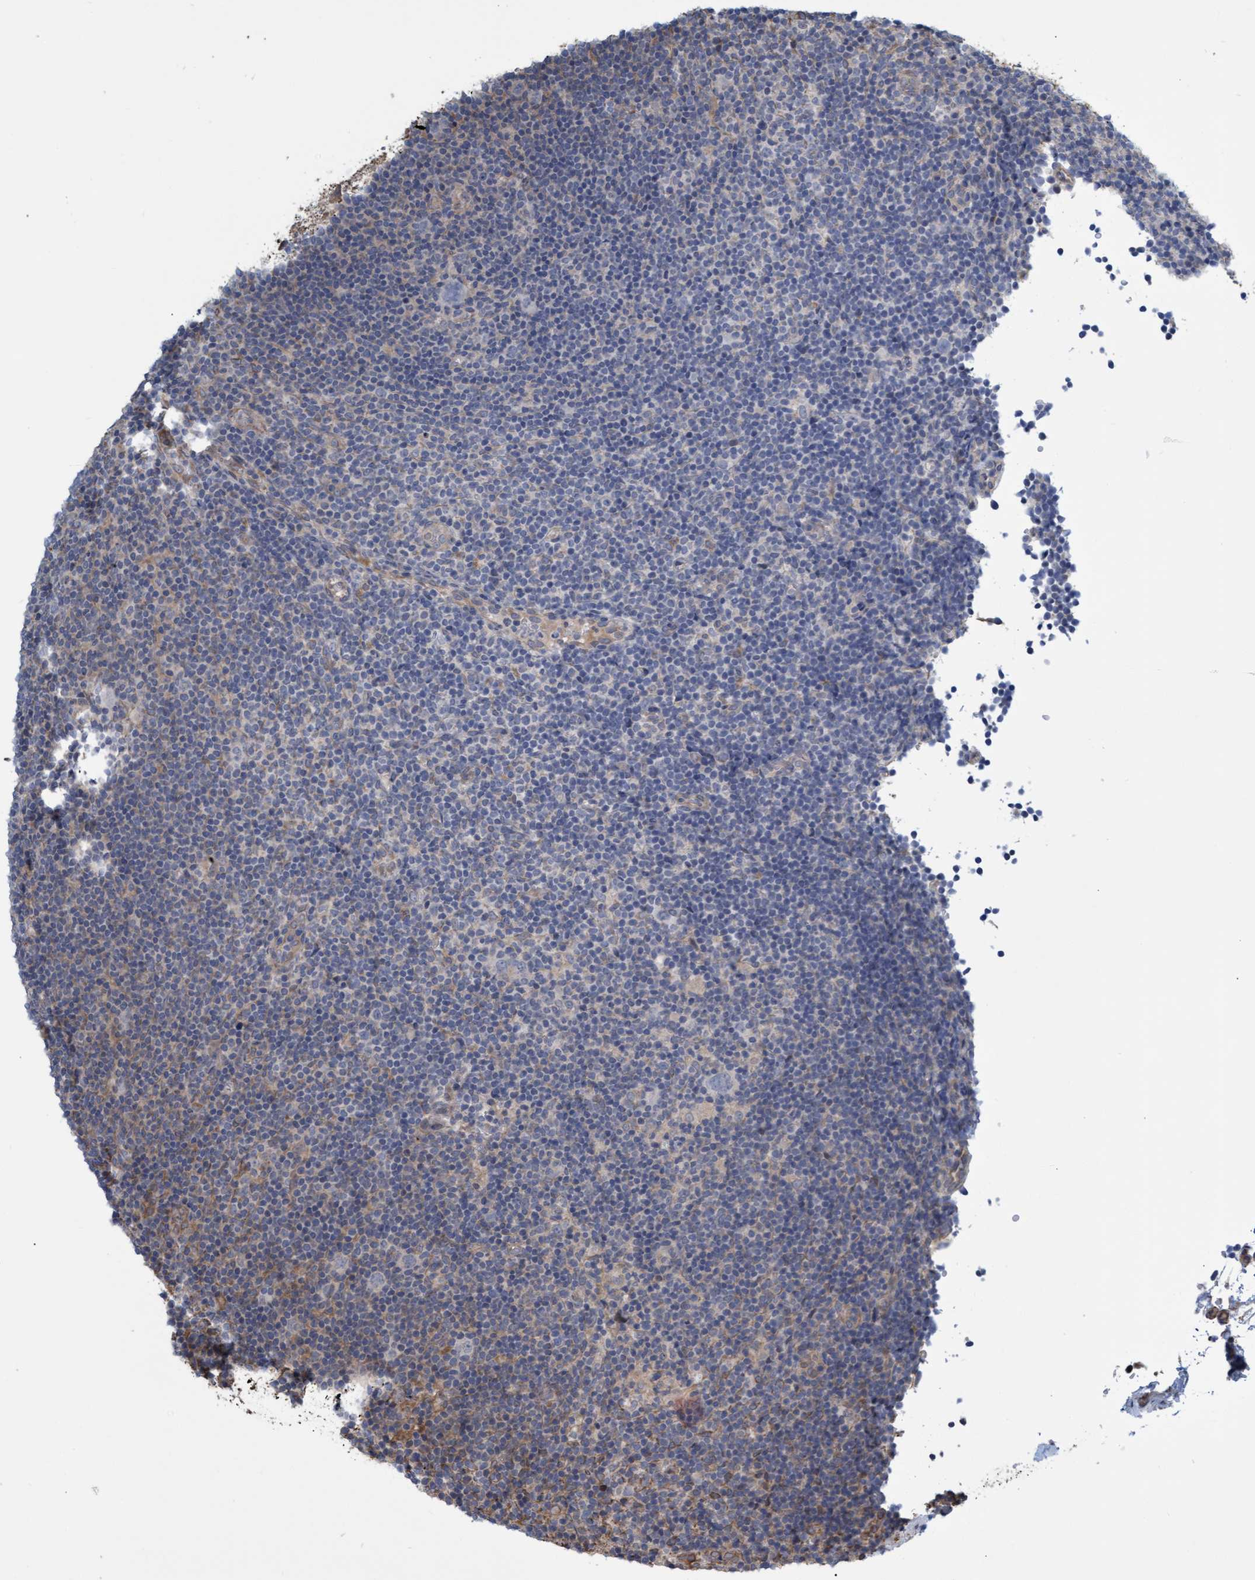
{"staining": {"intensity": "negative", "quantity": "none", "location": "none"}, "tissue": "lymphoma", "cell_type": "Tumor cells", "image_type": "cancer", "snomed": [{"axis": "morphology", "description": "Hodgkin's disease, NOS"}, {"axis": "topography", "description": "Lymph node"}], "caption": "Lymphoma was stained to show a protein in brown. There is no significant expression in tumor cells.", "gene": "TNFRSF10B", "patient": {"sex": "female", "age": 57}}